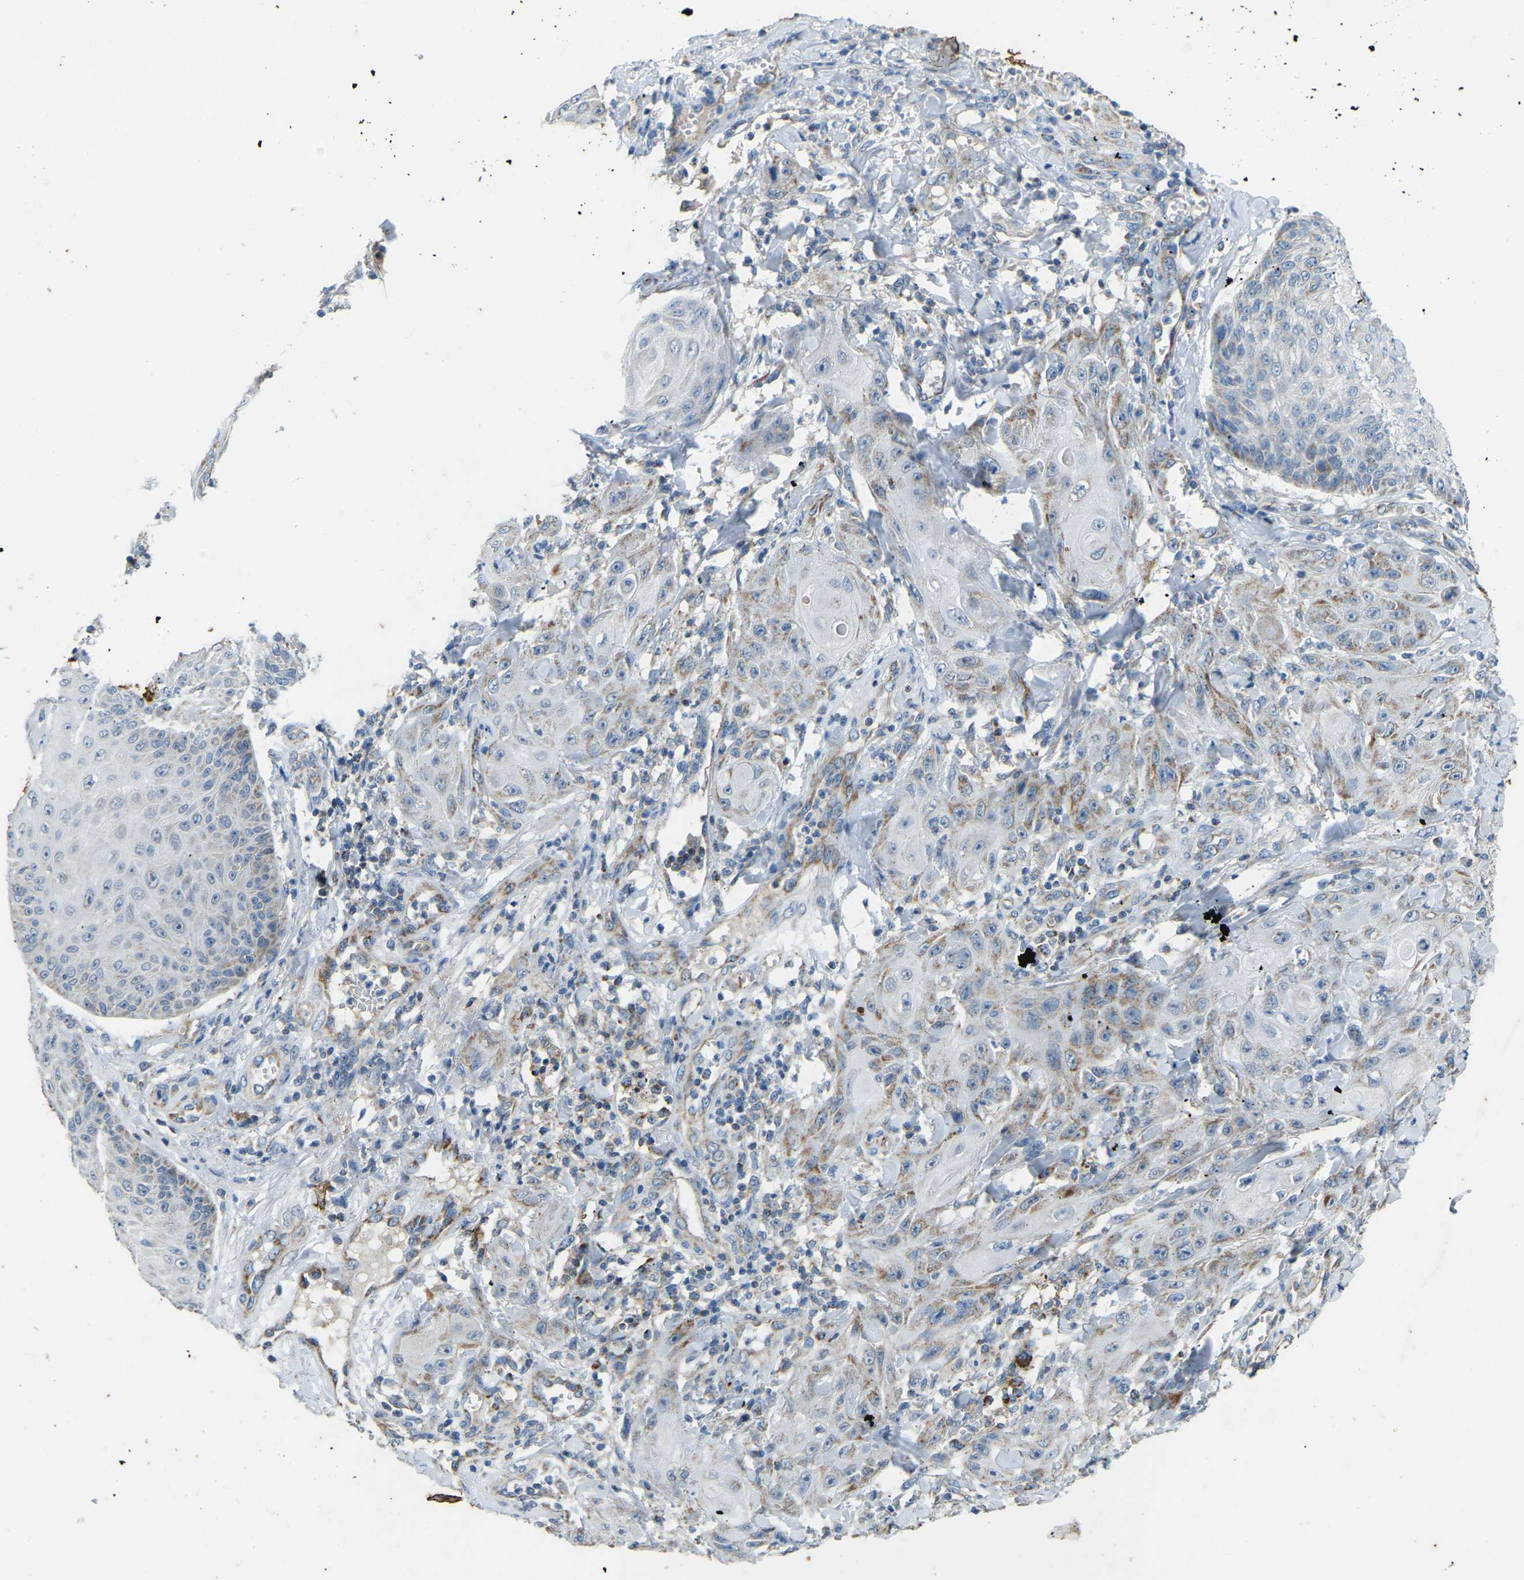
{"staining": {"intensity": "moderate", "quantity": "<25%", "location": "cytoplasmic/membranous"}, "tissue": "skin cancer", "cell_type": "Tumor cells", "image_type": "cancer", "snomed": [{"axis": "morphology", "description": "Squamous cell carcinoma, NOS"}, {"axis": "topography", "description": "Skin"}], "caption": "This image reveals immunohistochemistry (IHC) staining of skin squamous cell carcinoma, with low moderate cytoplasmic/membranous expression in about <25% of tumor cells.", "gene": "ZNF200", "patient": {"sex": "male", "age": 74}}